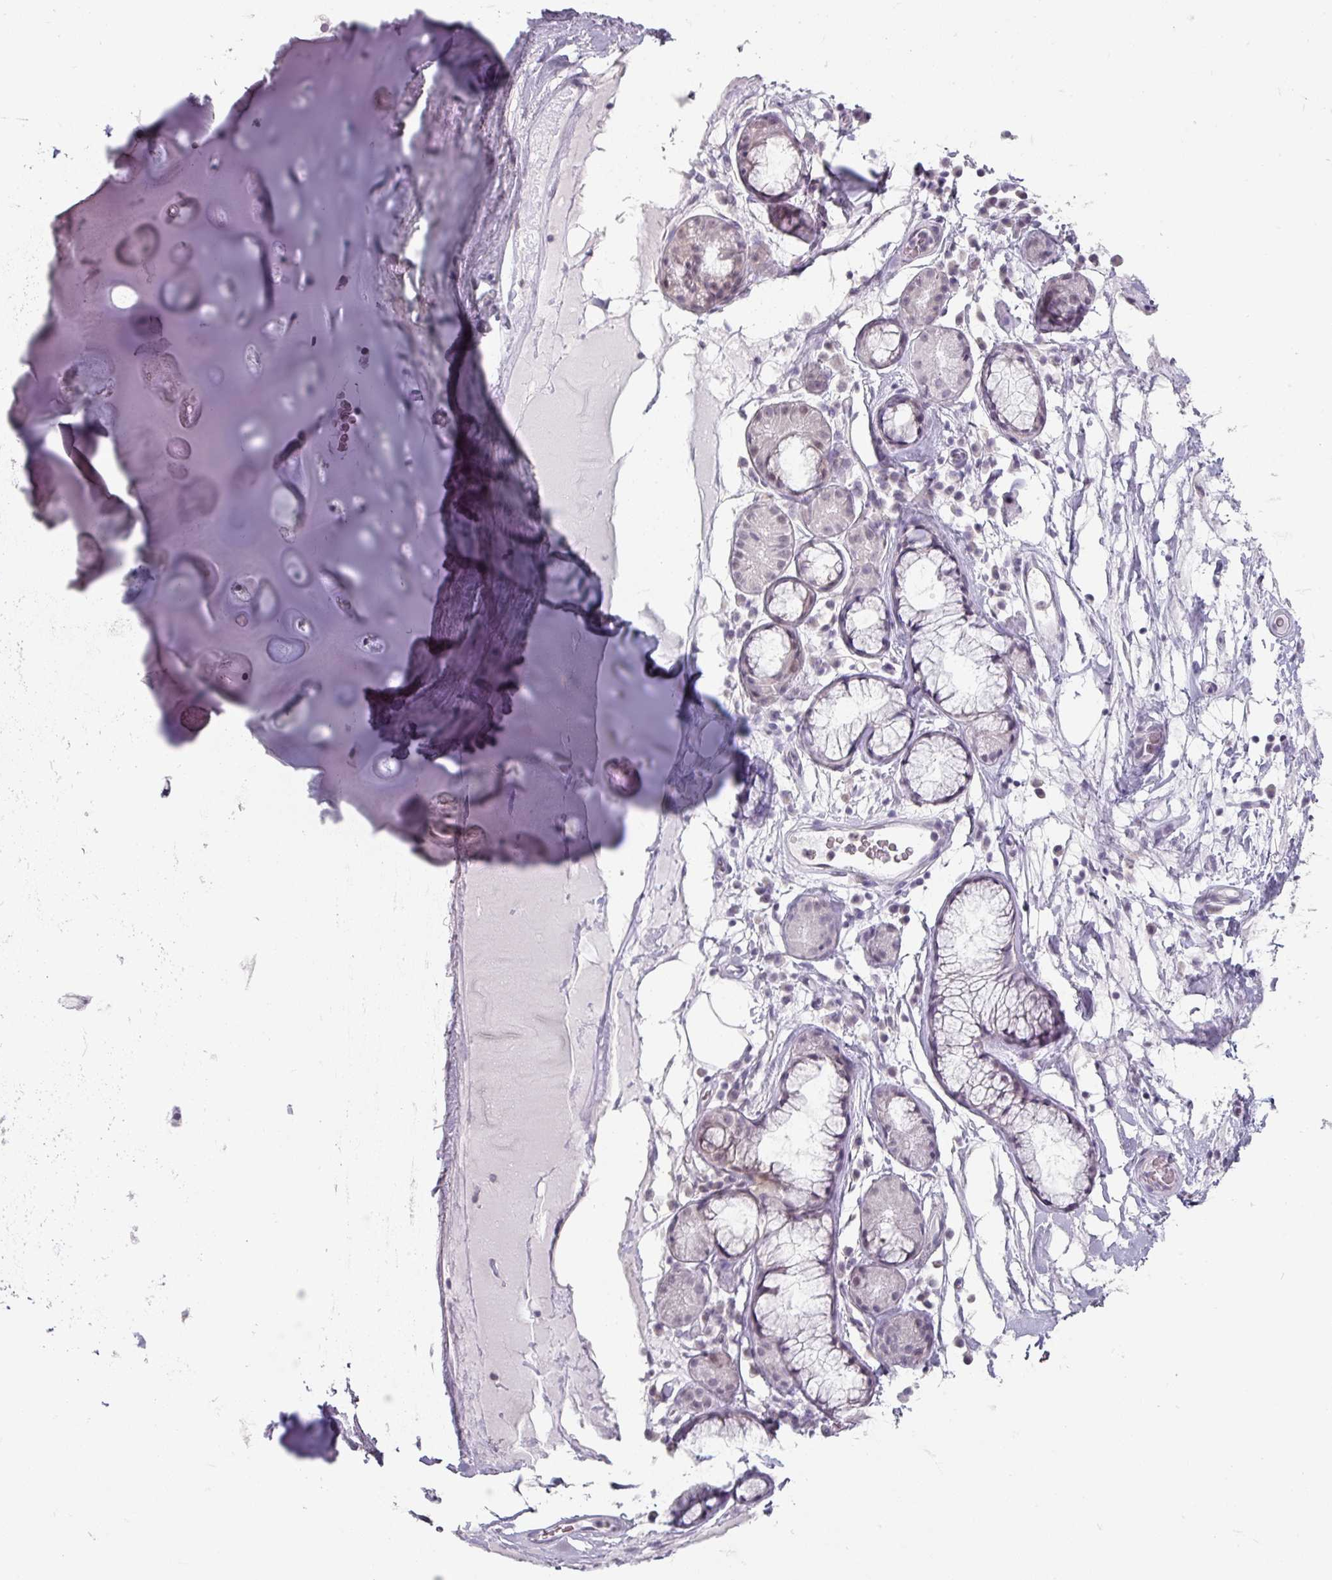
{"staining": {"intensity": "negative", "quantity": "none", "location": "none"}, "tissue": "adipose tissue", "cell_type": "Adipocytes", "image_type": "normal", "snomed": [{"axis": "morphology", "description": "Normal tissue, NOS"}, {"axis": "topography", "description": "Cartilage tissue"}], "caption": "IHC of unremarkable human adipose tissue demonstrates no expression in adipocytes. (DAB immunohistochemistry (IHC) visualized using brightfield microscopy, high magnification).", "gene": "SPRR1A", "patient": {"sex": "female", "age": 63}}